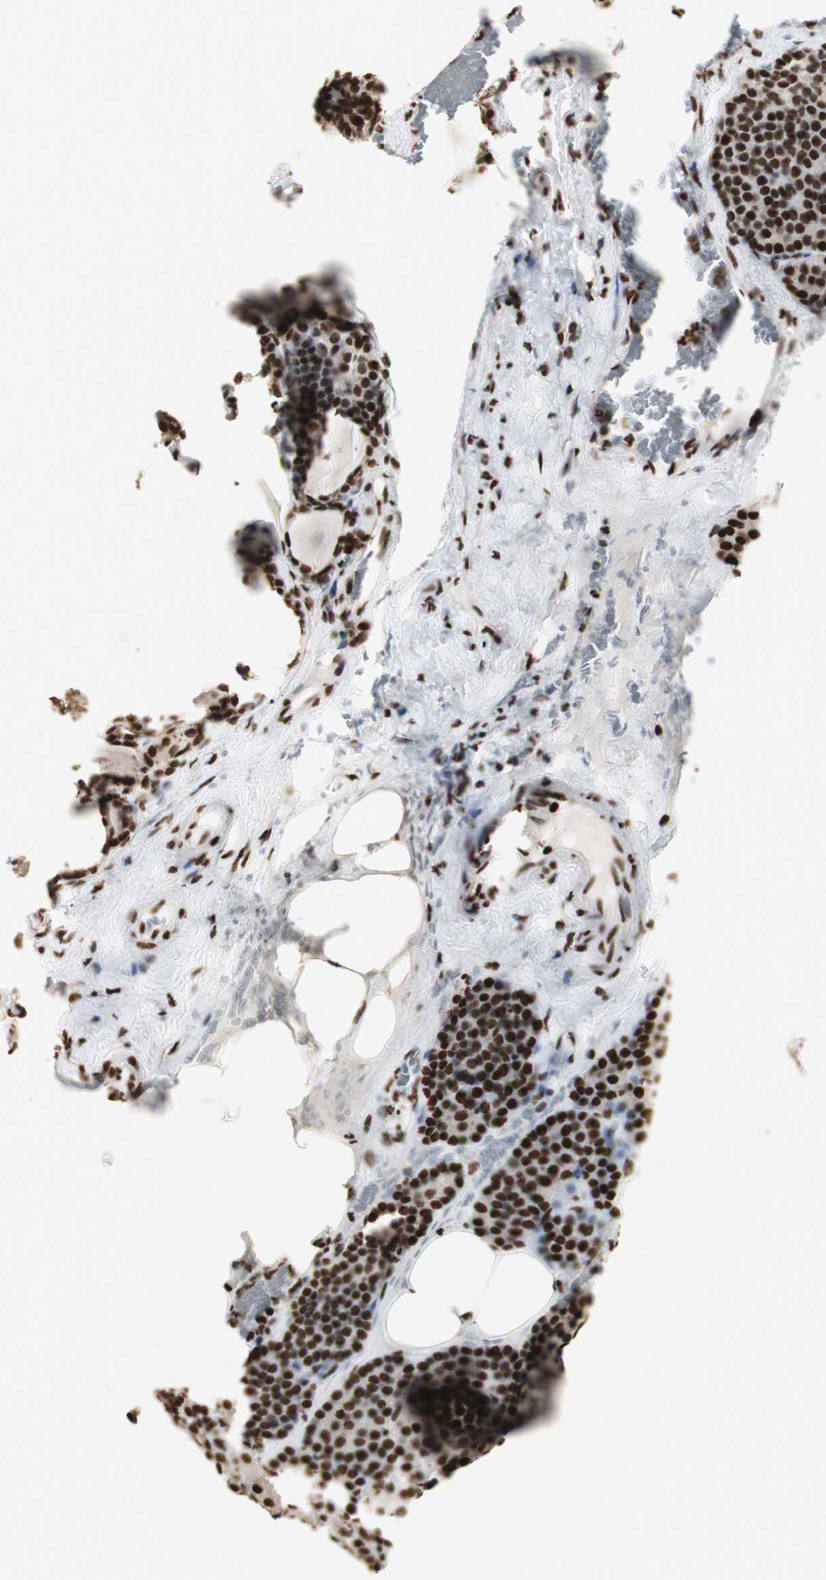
{"staining": {"intensity": "strong", "quantity": ">75%", "location": "nuclear"}, "tissue": "parathyroid gland", "cell_type": "Glandular cells", "image_type": "normal", "snomed": [{"axis": "morphology", "description": "Normal tissue, NOS"}, {"axis": "topography", "description": "Parathyroid gland"}], "caption": "DAB immunohistochemical staining of normal parathyroid gland displays strong nuclear protein positivity in about >75% of glandular cells. Nuclei are stained in blue.", "gene": "HNRNPA2B1", "patient": {"sex": "female", "age": 57}}